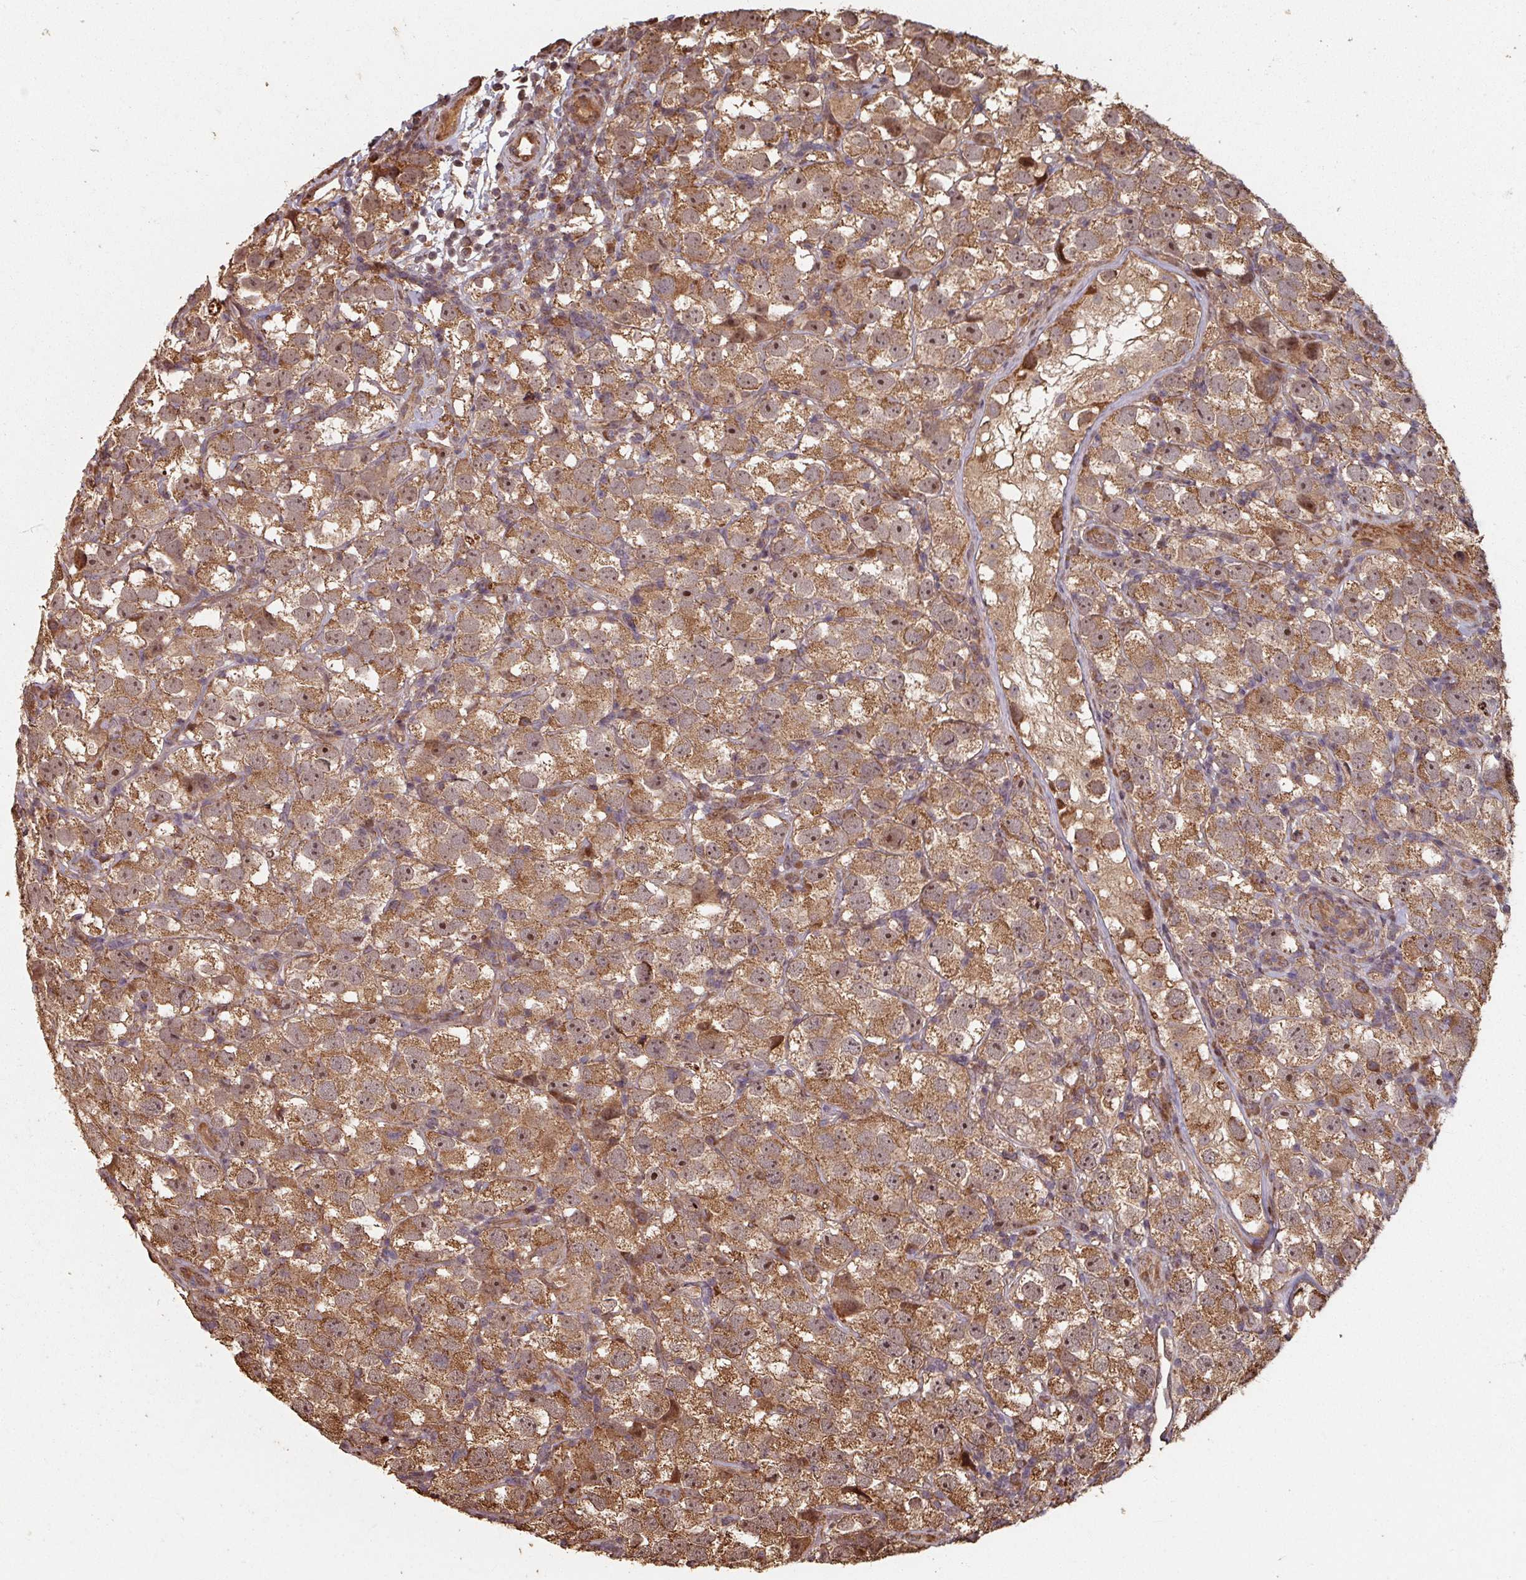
{"staining": {"intensity": "strong", "quantity": ">75%", "location": "cytoplasmic/membranous,nuclear"}, "tissue": "testis cancer", "cell_type": "Tumor cells", "image_type": "cancer", "snomed": [{"axis": "morphology", "description": "Seminoma, NOS"}, {"axis": "topography", "description": "Testis"}], "caption": "Human testis cancer stained with a protein marker displays strong staining in tumor cells.", "gene": "EID1", "patient": {"sex": "male", "age": 26}}